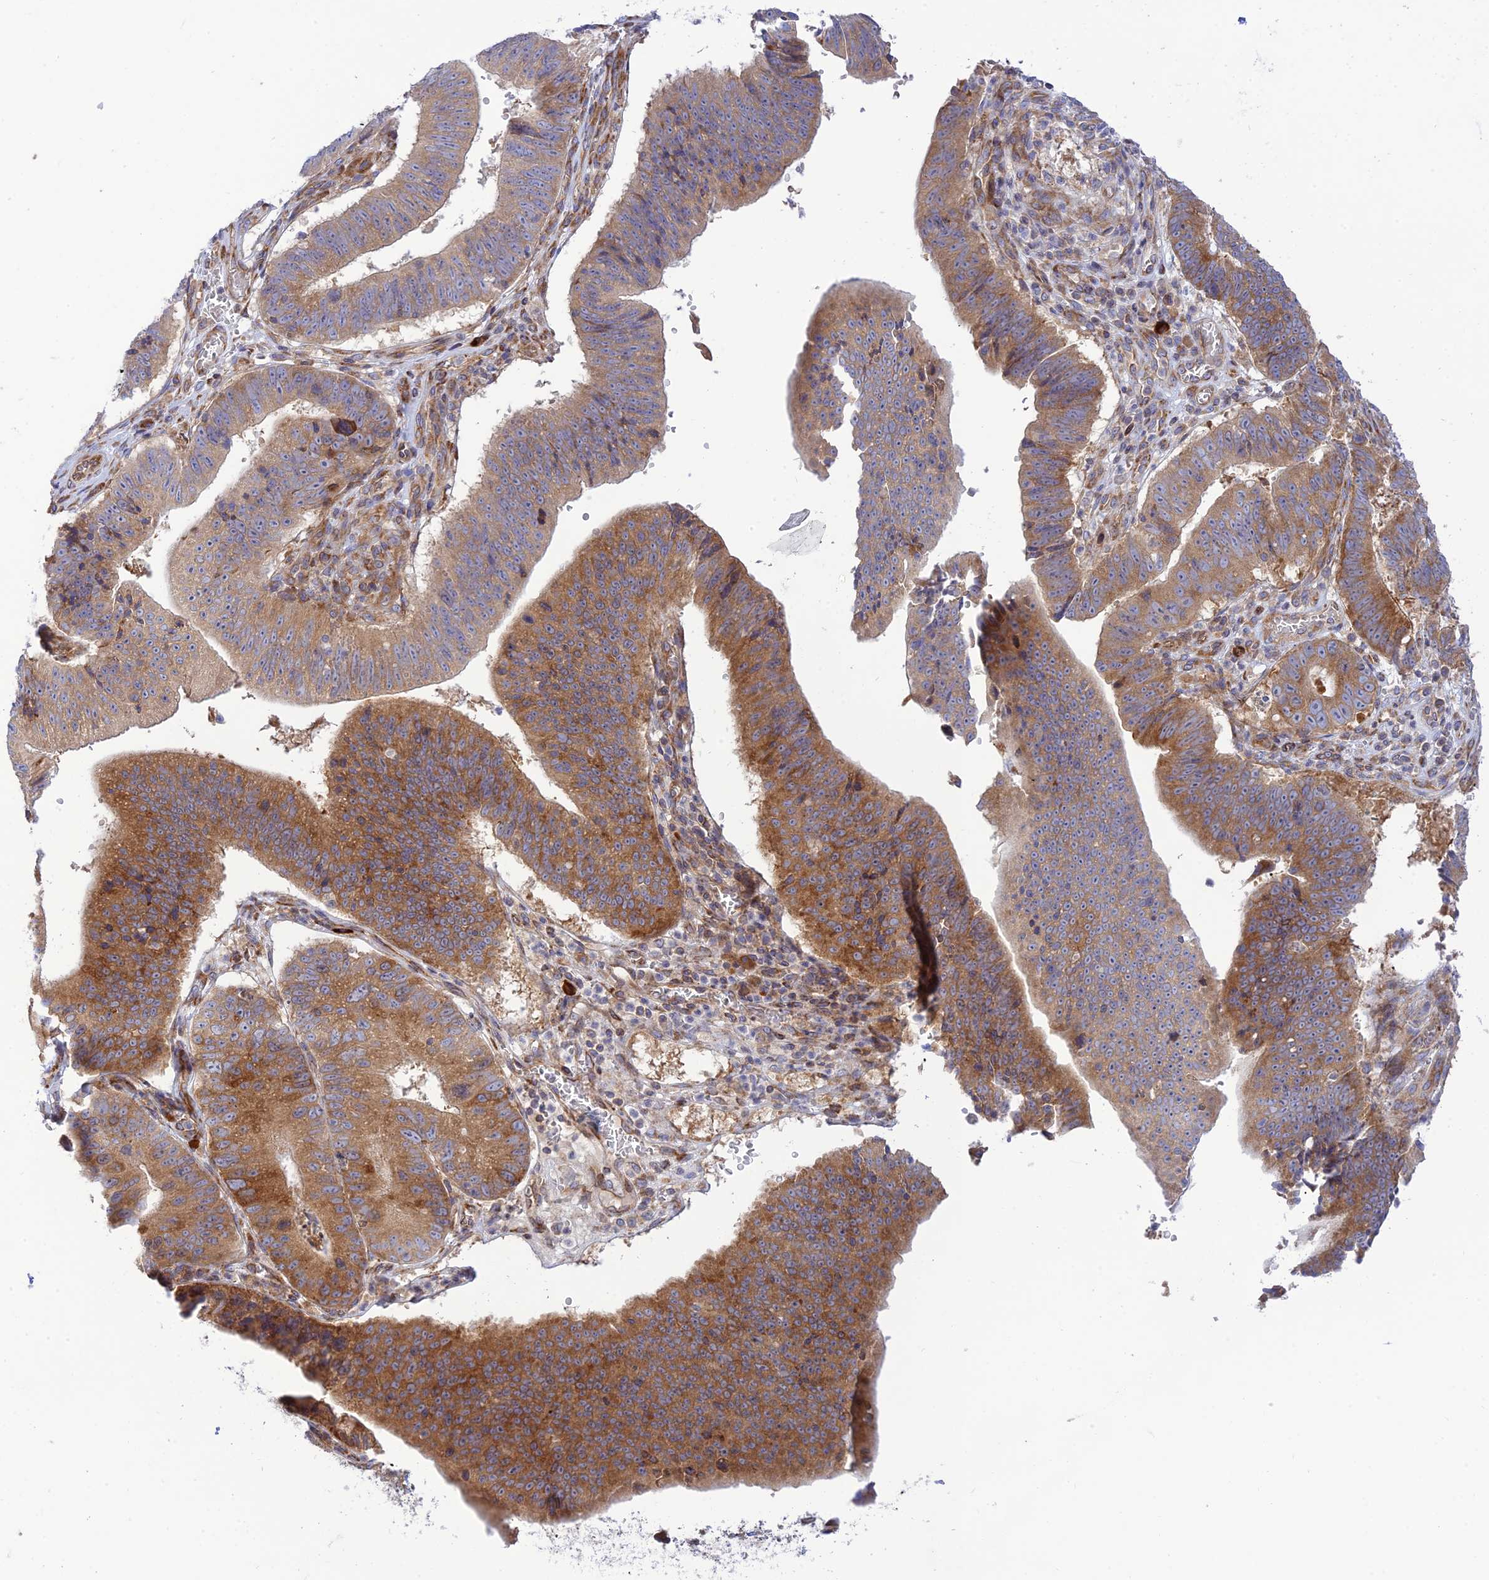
{"staining": {"intensity": "moderate", "quantity": ">75%", "location": "cytoplasmic/membranous"}, "tissue": "stomach cancer", "cell_type": "Tumor cells", "image_type": "cancer", "snomed": [{"axis": "morphology", "description": "Adenocarcinoma, NOS"}, {"axis": "topography", "description": "Stomach"}], "caption": "Stomach cancer (adenocarcinoma) stained for a protein exhibits moderate cytoplasmic/membranous positivity in tumor cells.", "gene": "PIMREG", "patient": {"sex": "male", "age": 59}}